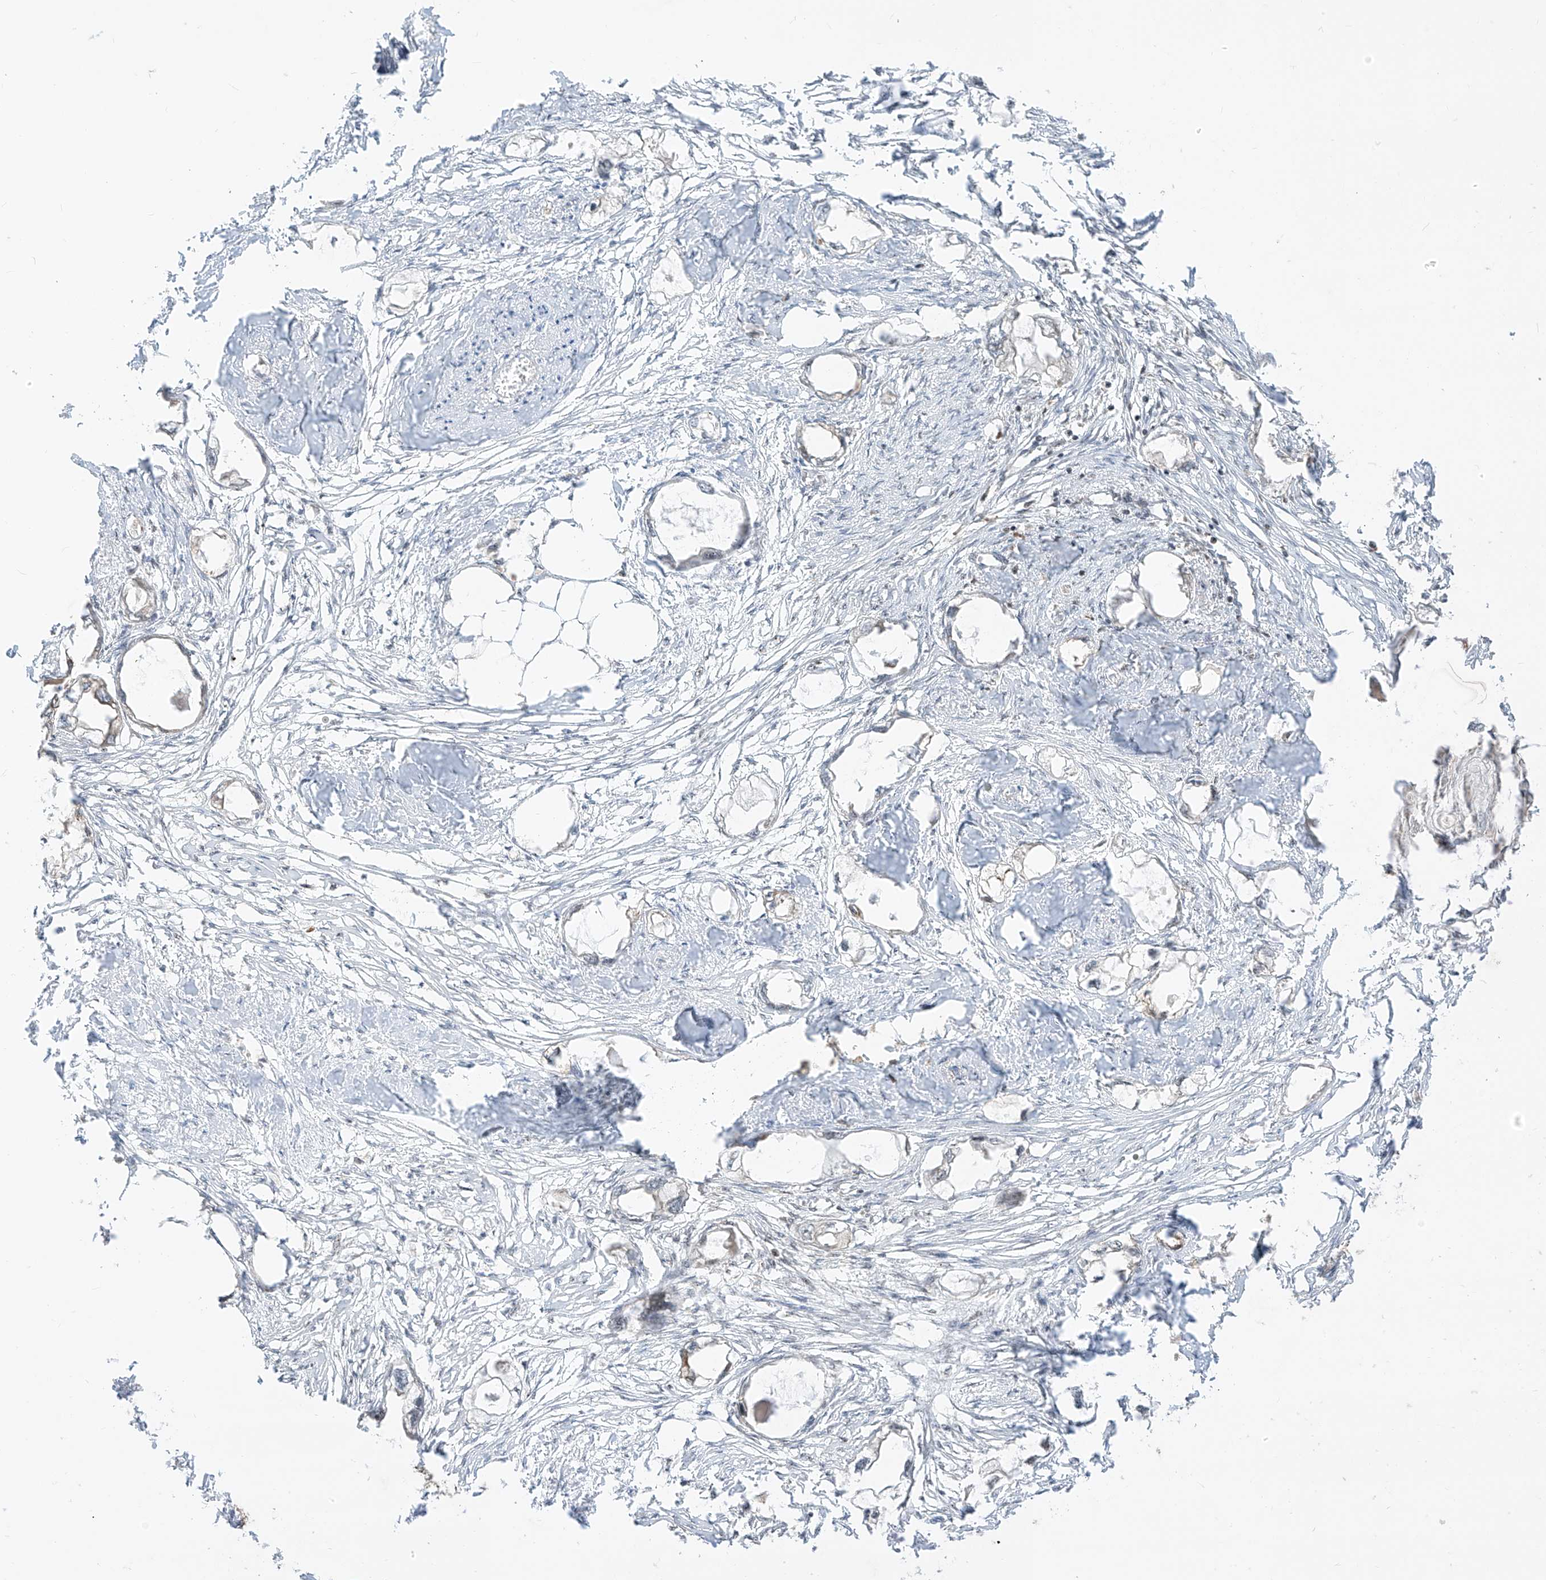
{"staining": {"intensity": "moderate", "quantity": "<25%", "location": "nuclear"}, "tissue": "endometrial cancer", "cell_type": "Tumor cells", "image_type": "cancer", "snomed": [{"axis": "morphology", "description": "Adenocarcinoma, NOS"}, {"axis": "morphology", "description": "Adenocarcinoma, metastatic, NOS"}, {"axis": "topography", "description": "Adipose tissue"}, {"axis": "topography", "description": "Endometrium"}], "caption": "Brown immunohistochemical staining in human endometrial adenocarcinoma reveals moderate nuclear expression in about <25% of tumor cells. (brown staining indicates protein expression, while blue staining denotes nuclei).", "gene": "ZBTB8A", "patient": {"sex": "female", "age": 67}}